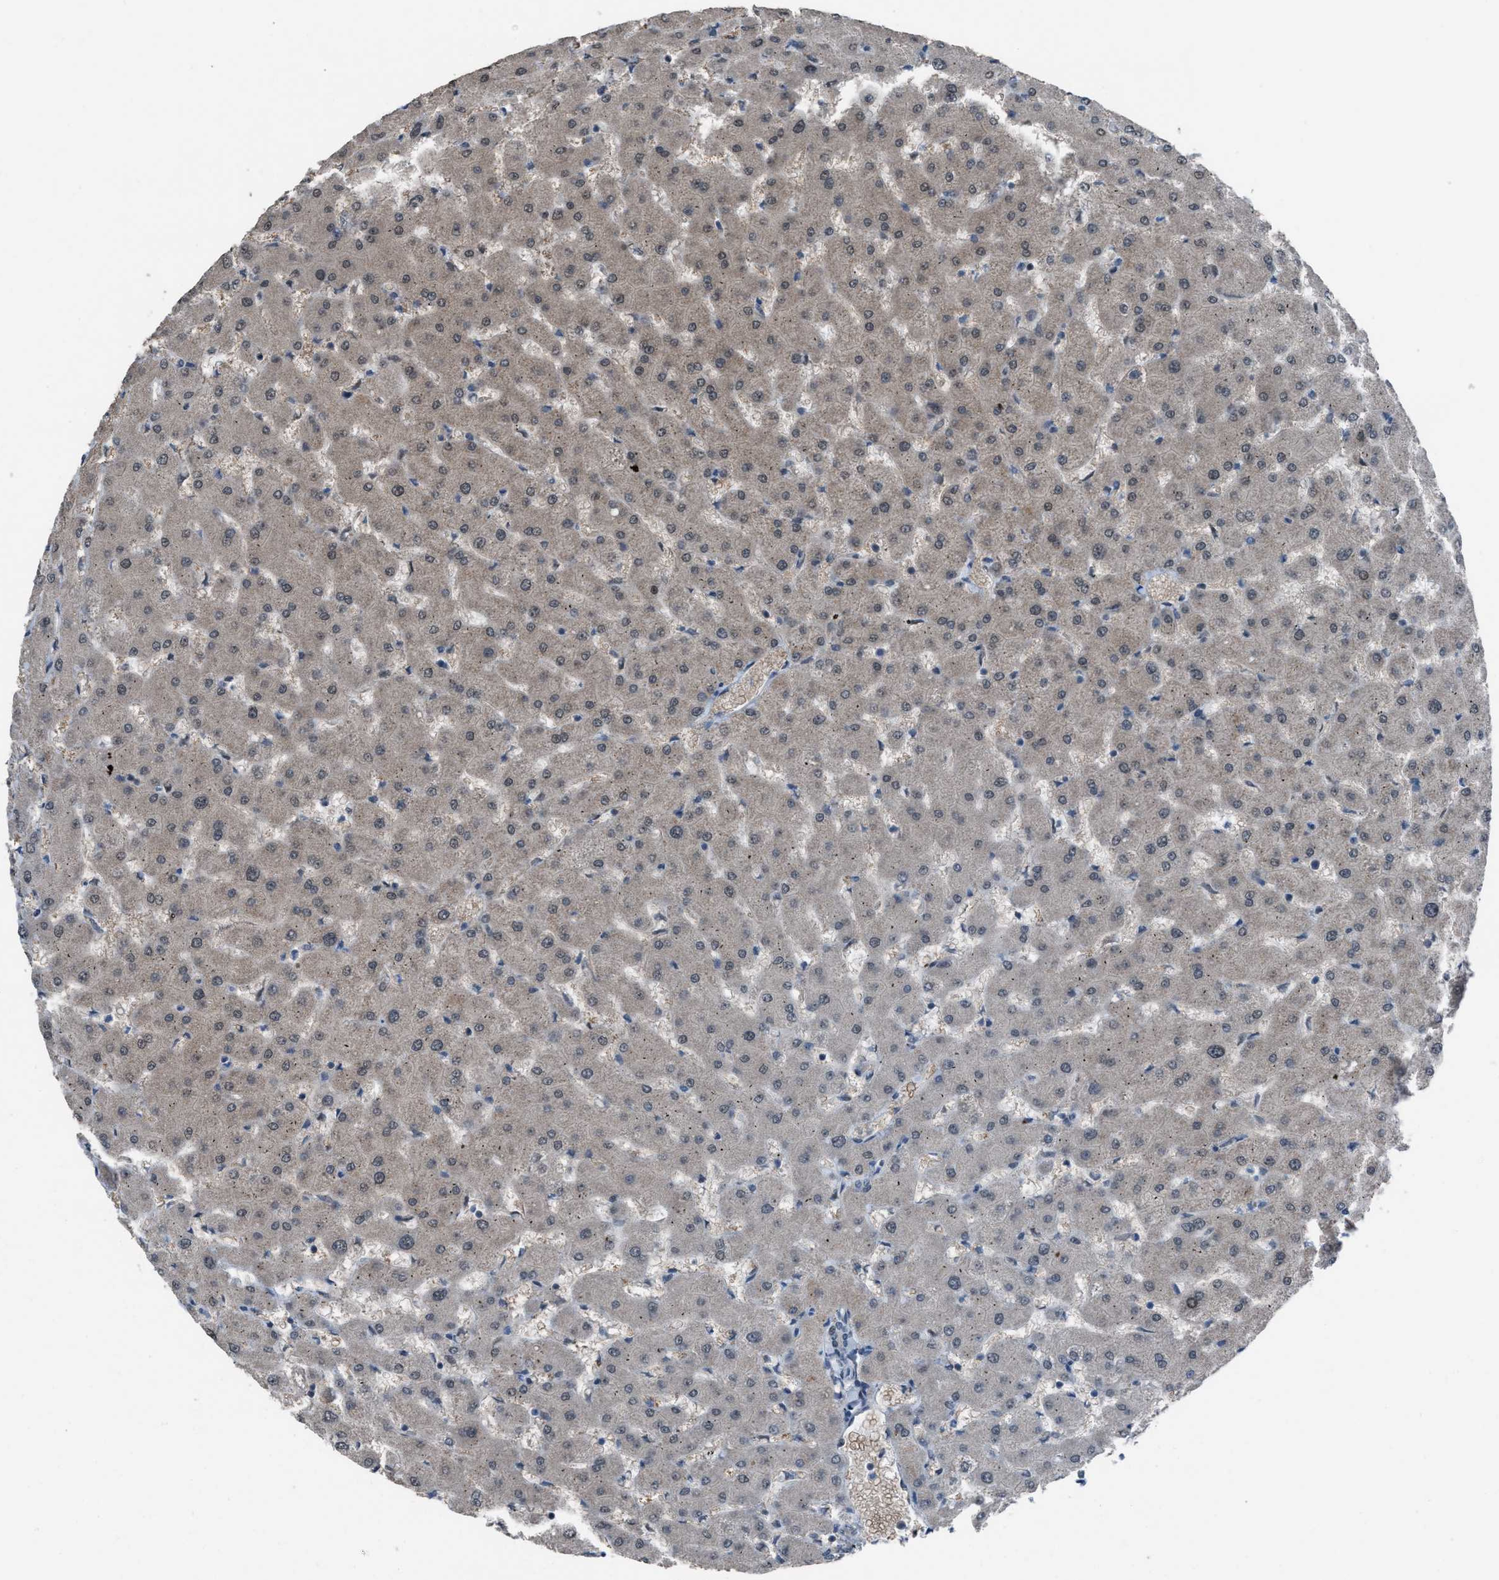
{"staining": {"intensity": "weak", "quantity": "<25%", "location": "cytoplasmic/membranous"}, "tissue": "liver", "cell_type": "Cholangiocytes", "image_type": "normal", "snomed": [{"axis": "morphology", "description": "Normal tissue, NOS"}, {"axis": "topography", "description": "Liver"}], "caption": "Immunohistochemistry (IHC) of normal human liver demonstrates no positivity in cholangiocytes. (DAB IHC with hematoxylin counter stain).", "gene": "ZNF276", "patient": {"sex": "female", "age": 63}}